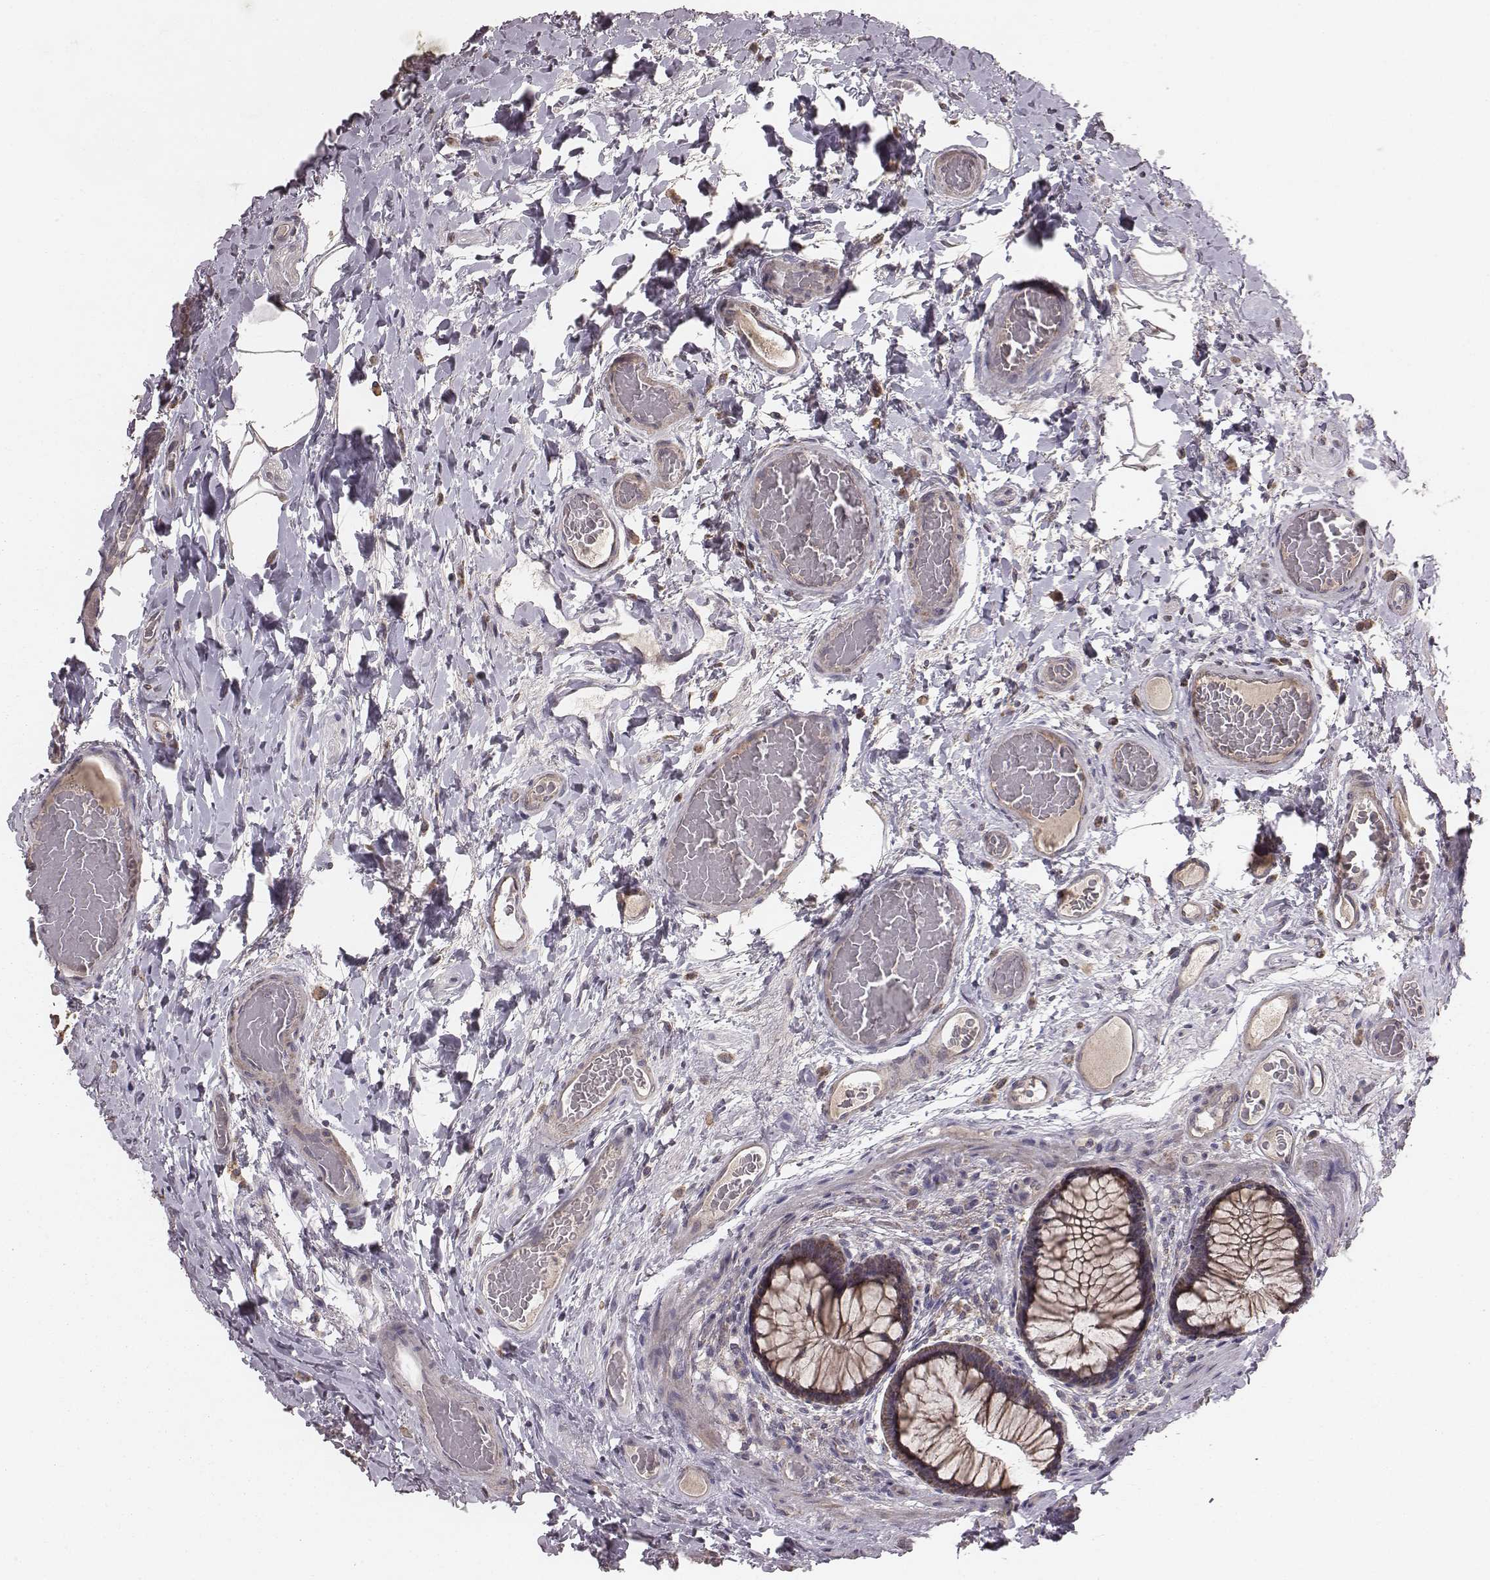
{"staining": {"intensity": "weak", "quantity": ">75%", "location": "cytoplasmic/membranous"}, "tissue": "colon", "cell_type": "Endothelial cells", "image_type": "normal", "snomed": [{"axis": "morphology", "description": "Normal tissue, NOS"}, {"axis": "topography", "description": "Colon"}], "caption": "The micrograph exhibits immunohistochemical staining of normal colon. There is weak cytoplasmic/membranous positivity is present in about >75% of endothelial cells.", "gene": "PDCD2L", "patient": {"sex": "female", "age": 65}}